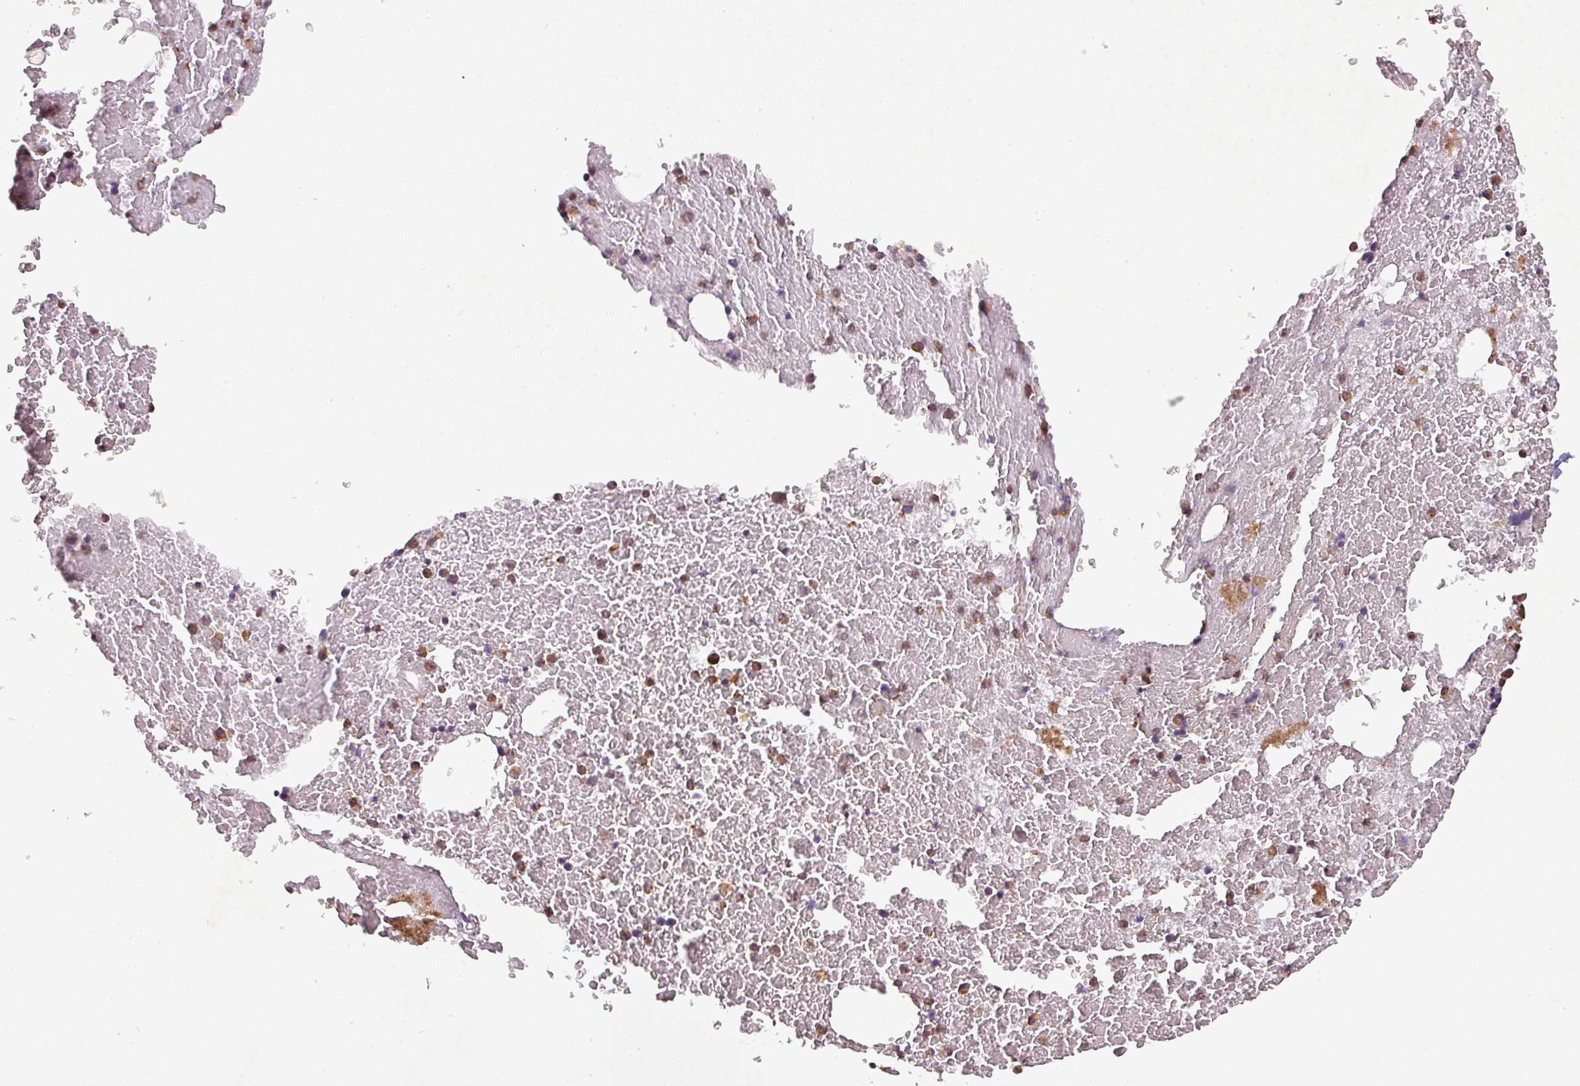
{"staining": {"intensity": "moderate", "quantity": "25%-75%", "location": "cytoplasmic/membranous"}, "tissue": "bone marrow", "cell_type": "Hematopoietic cells", "image_type": "normal", "snomed": [{"axis": "morphology", "description": "Normal tissue, NOS"}, {"axis": "topography", "description": "Bone marrow"}], "caption": "Immunohistochemistry image of unremarkable bone marrow: bone marrow stained using IHC shows medium levels of moderate protein expression localized specifically in the cytoplasmic/membranous of hematopoietic cells, appearing as a cytoplasmic/membranous brown color.", "gene": "GPD2", "patient": {"sex": "male", "age": 89}}